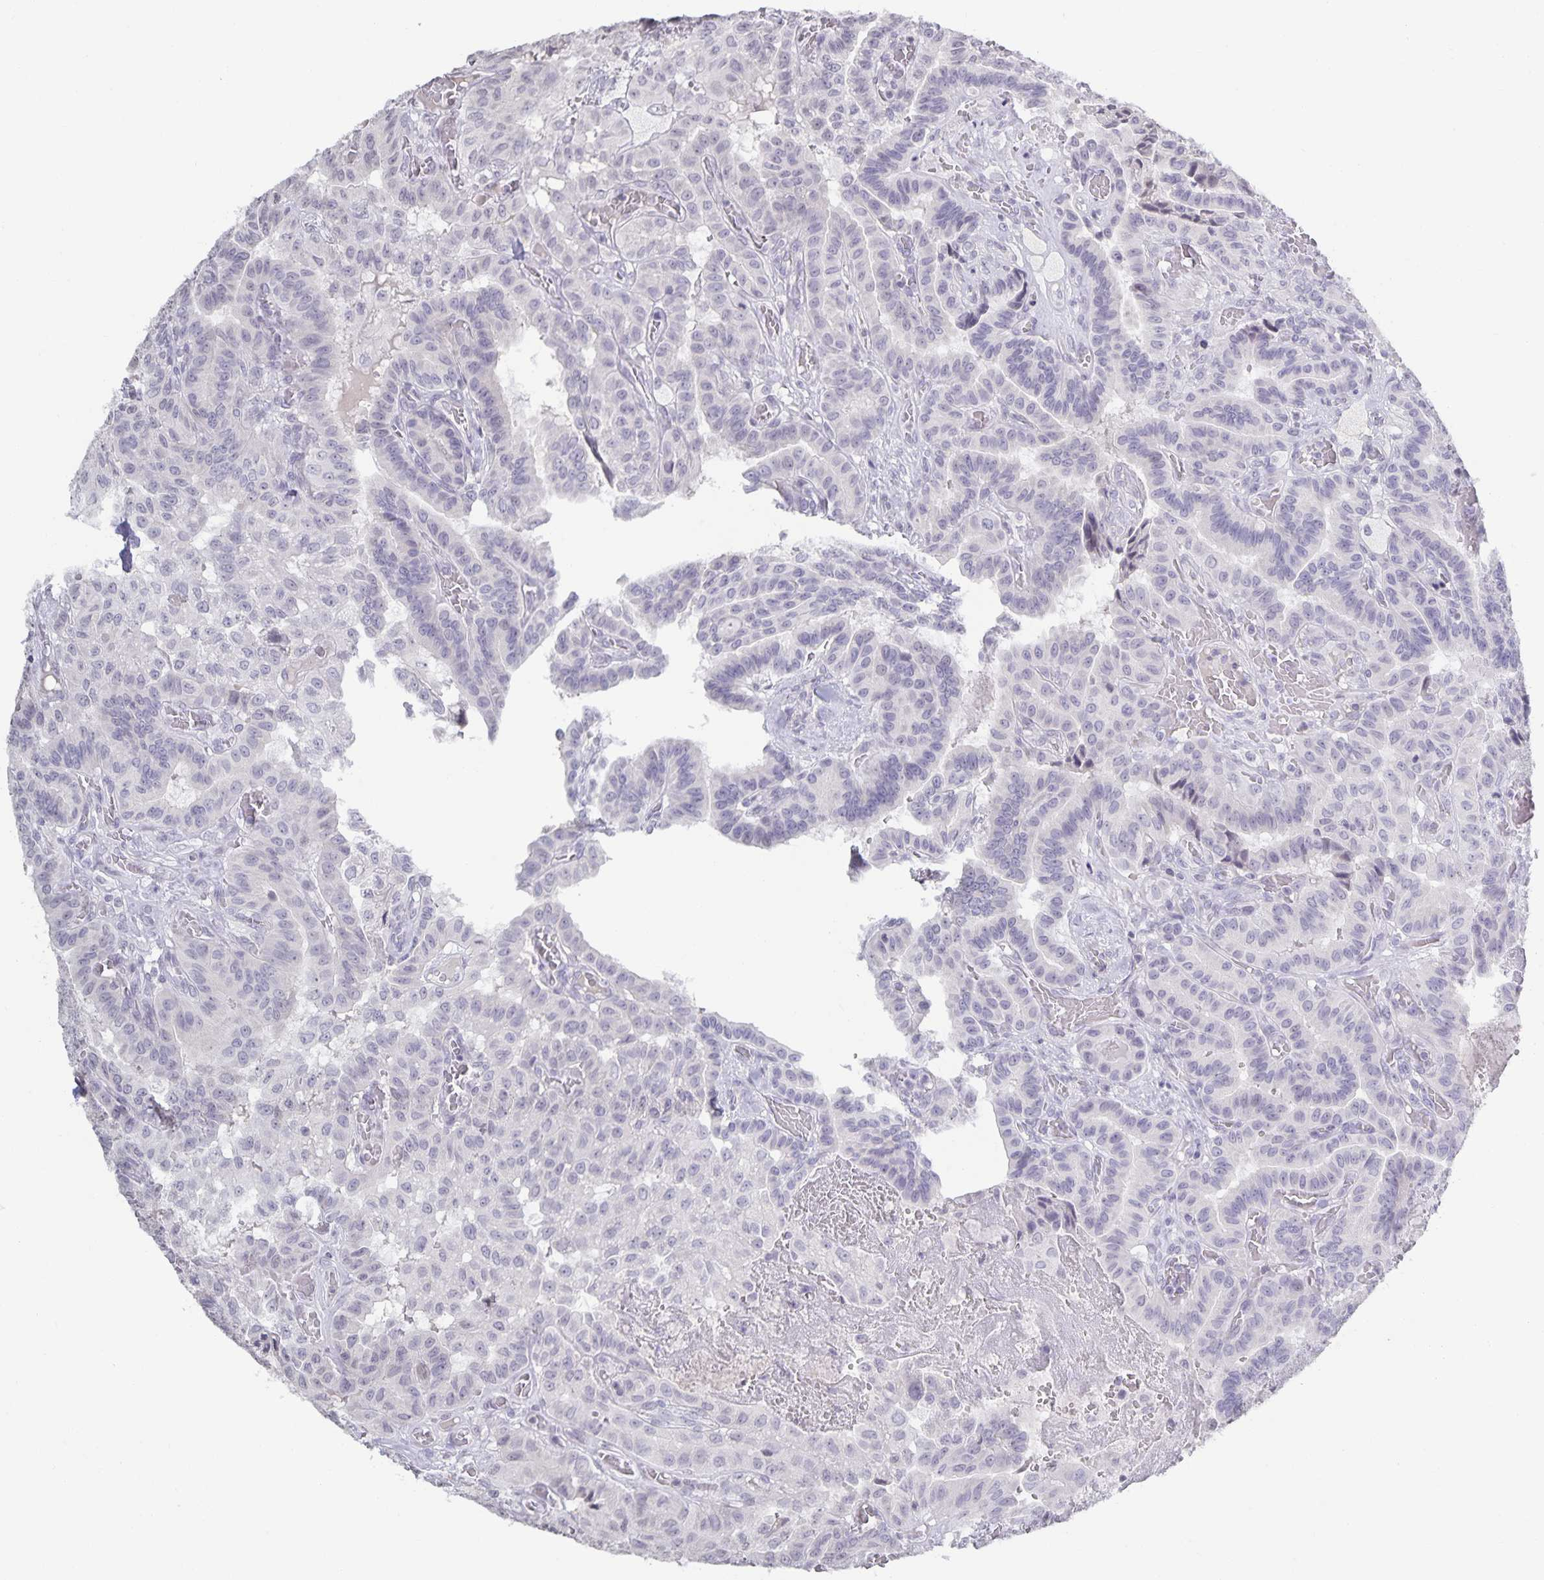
{"staining": {"intensity": "negative", "quantity": "none", "location": "none"}, "tissue": "thyroid cancer", "cell_type": "Tumor cells", "image_type": "cancer", "snomed": [{"axis": "morphology", "description": "Papillary adenocarcinoma, NOS"}, {"axis": "morphology", "description": "Papillary adenoma metastatic"}, {"axis": "topography", "description": "Thyroid gland"}], "caption": "Immunohistochemistry (IHC) of human thyroid papillary adenocarcinoma demonstrates no positivity in tumor cells.", "gene": "AQP4", "patient": {"sex": "male", "age": 87}}